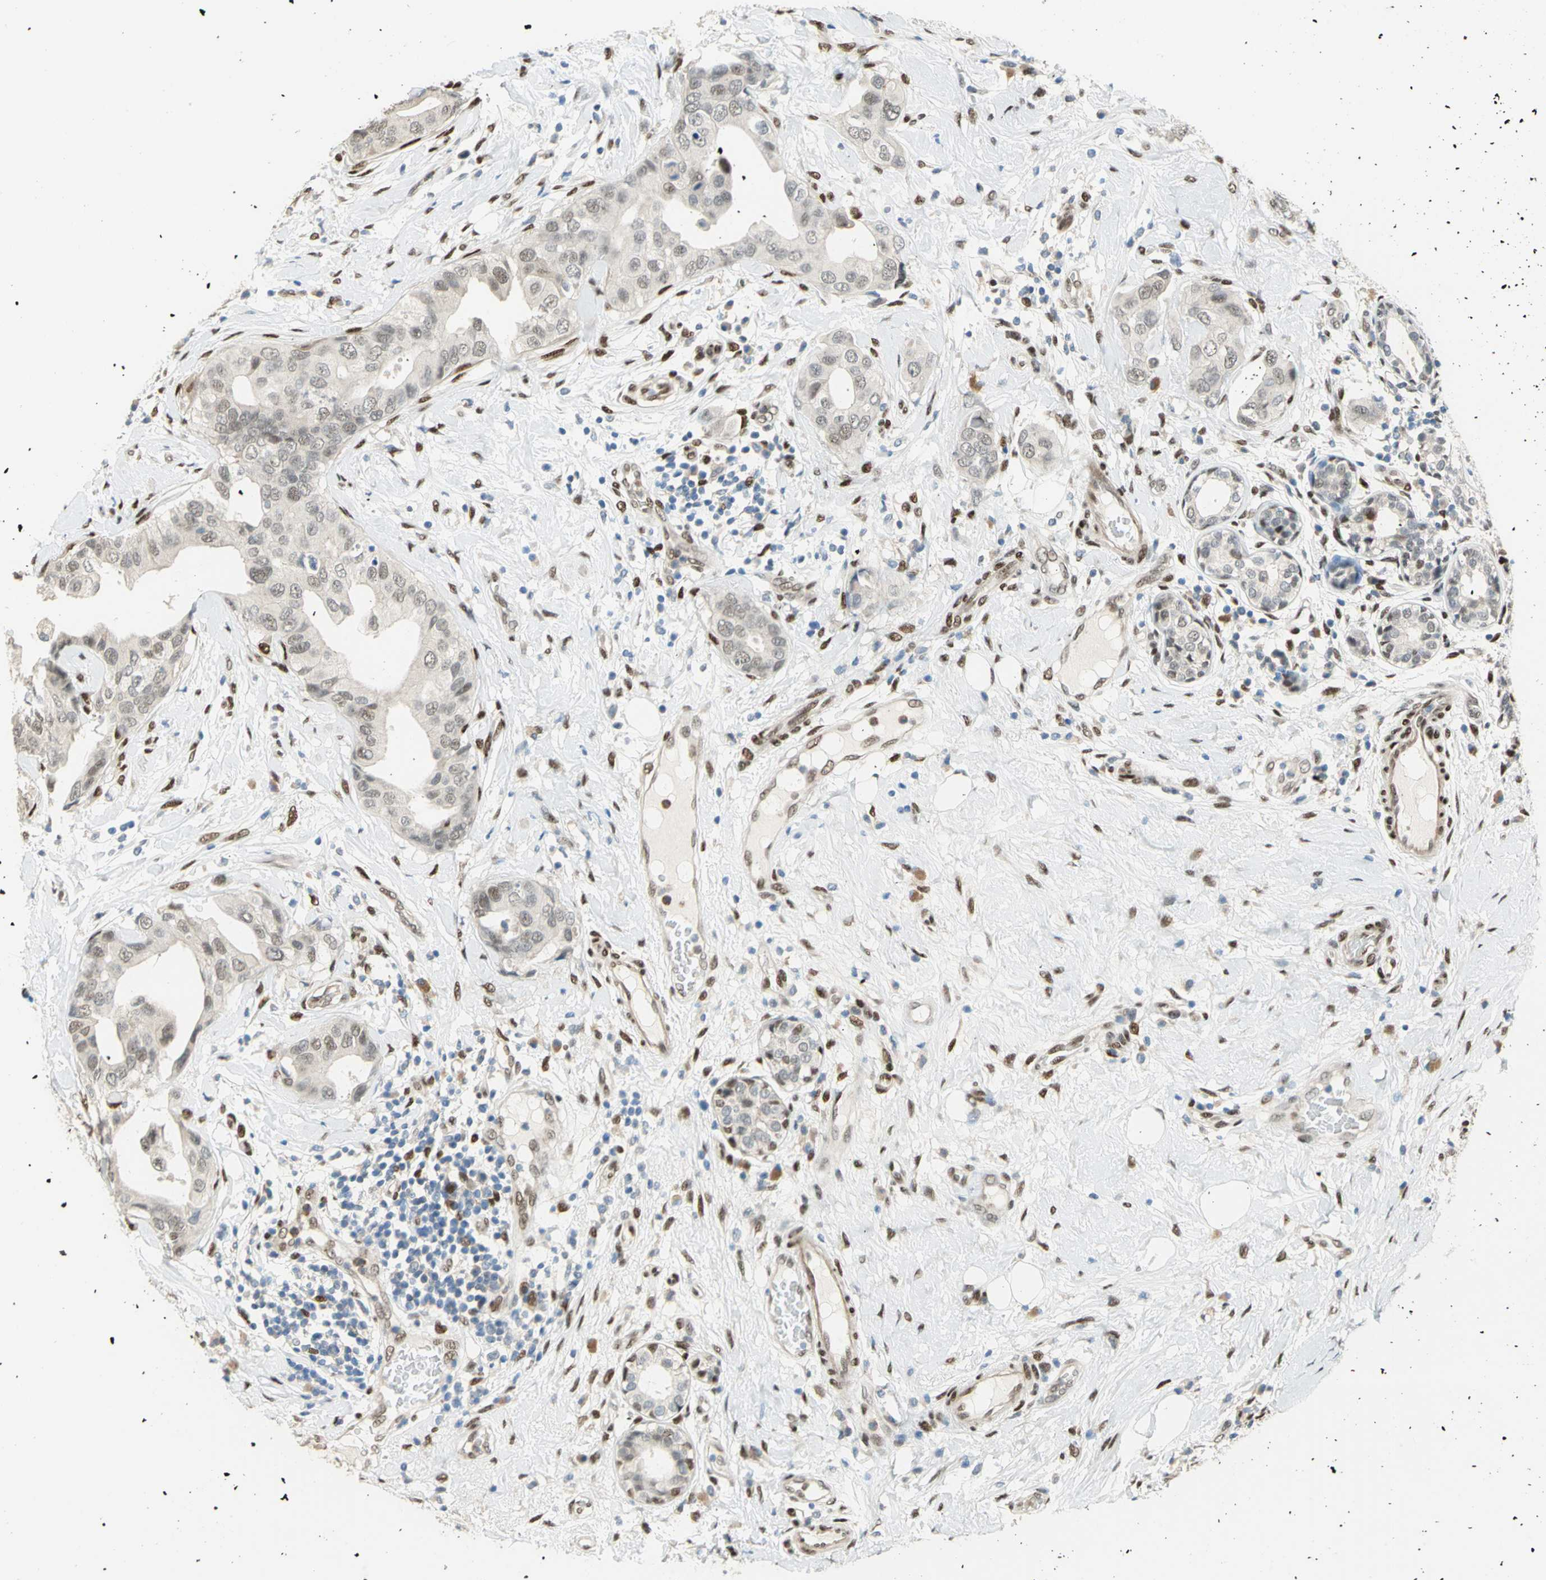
{"staining": {"intensity": "weak", "quantity": "25%-75%", "location": "cytoplasmic/membranous,nuclear"}, "tissue": "breast cancer", "cell_type": "Tumor cells", "image_type": "cancer", "snomed": [{"axis": "morphology", "description": "Duct carcinoma"}, {"axis": "topography", "description": "Breast"}], "caption": "Immunohistochemistry (IHC) image of human breast cancer stained for a protein (brown), which demonstrates low levels of weak cytoplasmic/membranous and nuclear positivity in about 25%-75% of tumor cells.", "gene": "RBFOX2", "patient": {"sex": "female", "age": 40}}